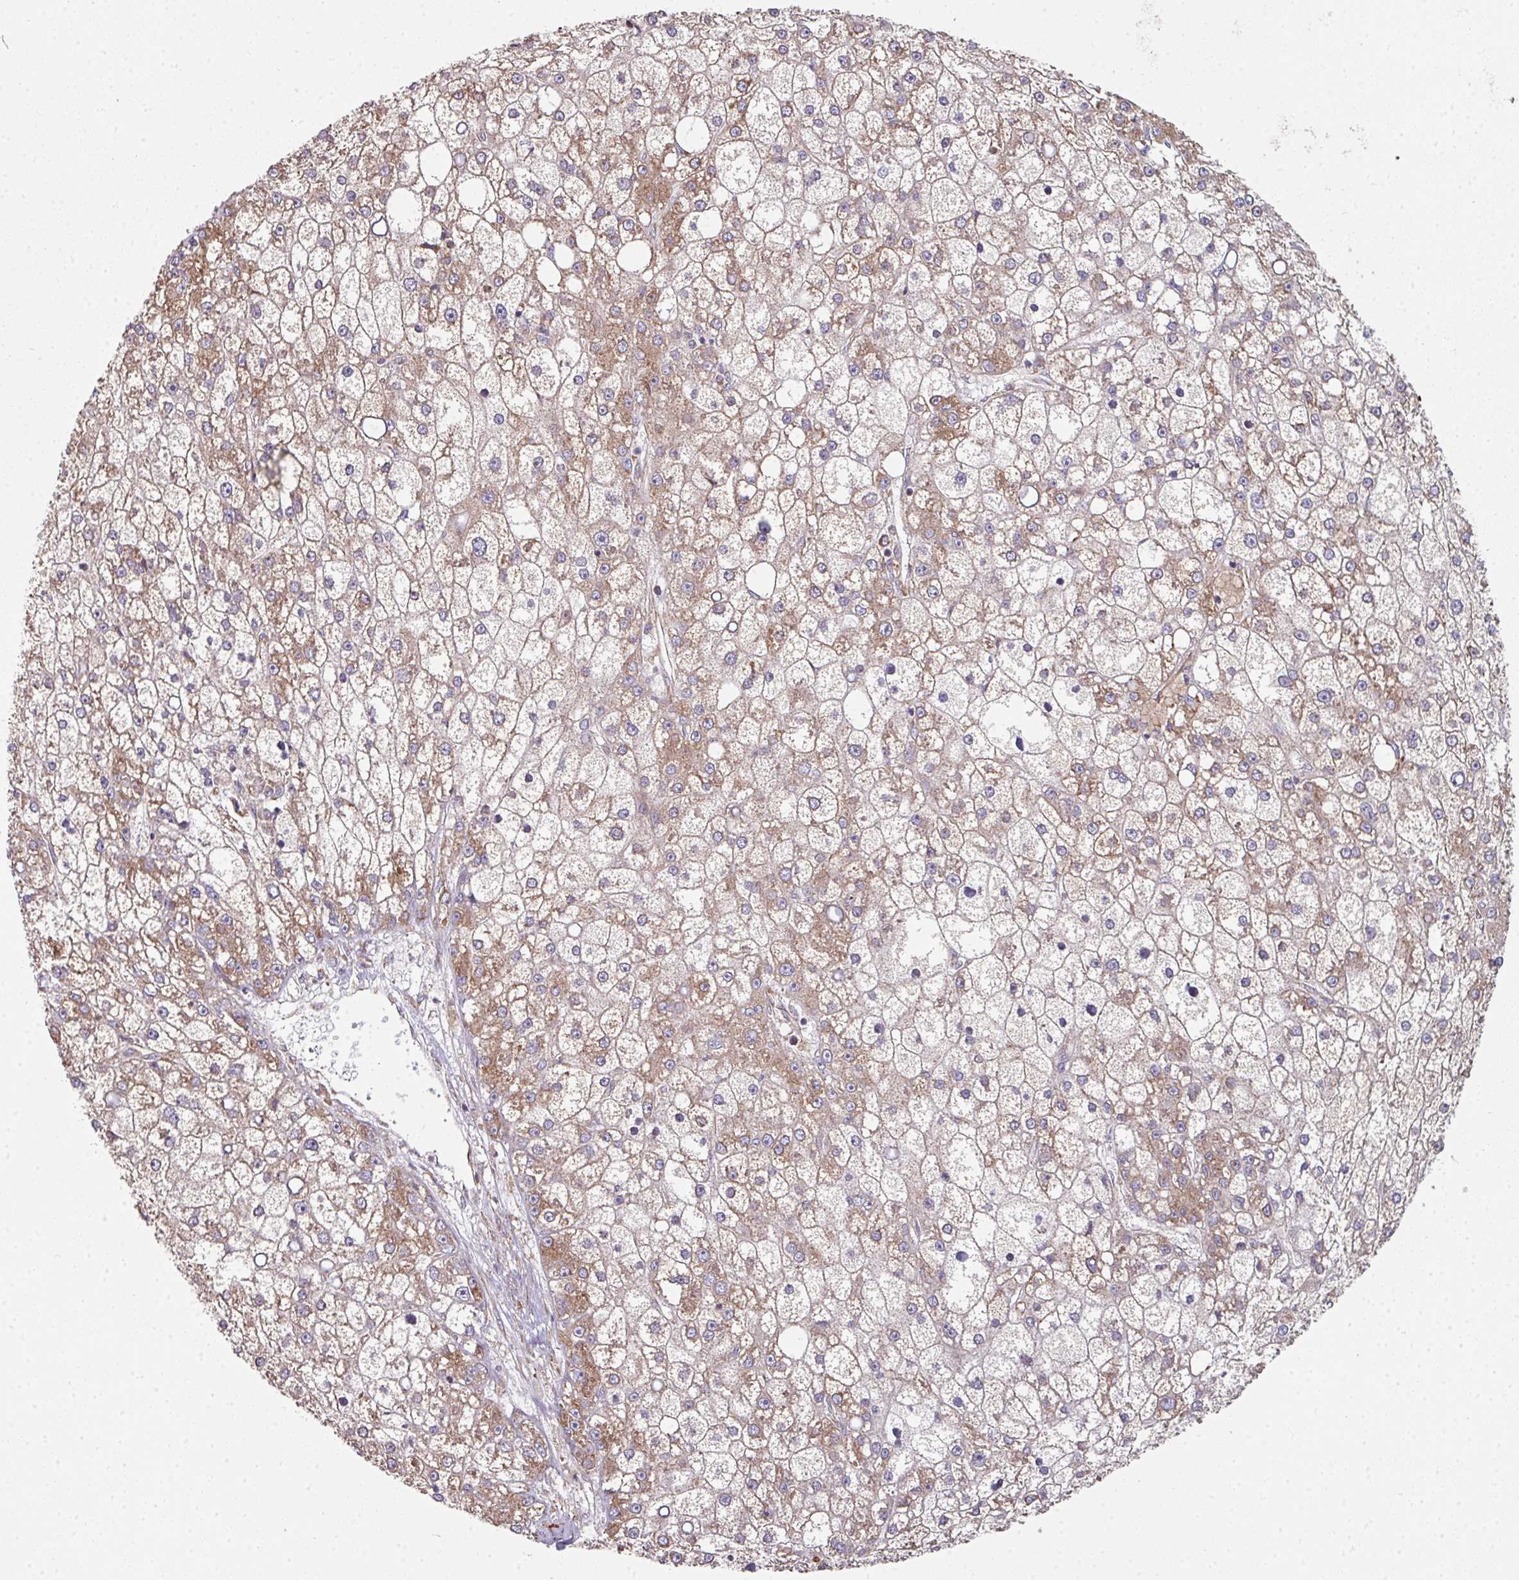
{"staining": {"intensity": "moderate", "quantity": ">75%", "location": "cytoplasmic/membranous"}, "tissue": "liver cancer", "cell_type": "Tumor cells", "image_type": "cancer", "snomed": [{"axis": "morphology", "description": "Carcinoma, Hepatocellular, NOS"}, {"axis": "topography", "description": "Liver"}], "caption": "Immunohistochemical staining of liver cancer (hepatocellular carcinoma) displays moderate cytoplasmic/membranous protein staining in about >75% of tumor cells.", "gene": "FAT4", "patient": {"sex": "male", "age": 67}}